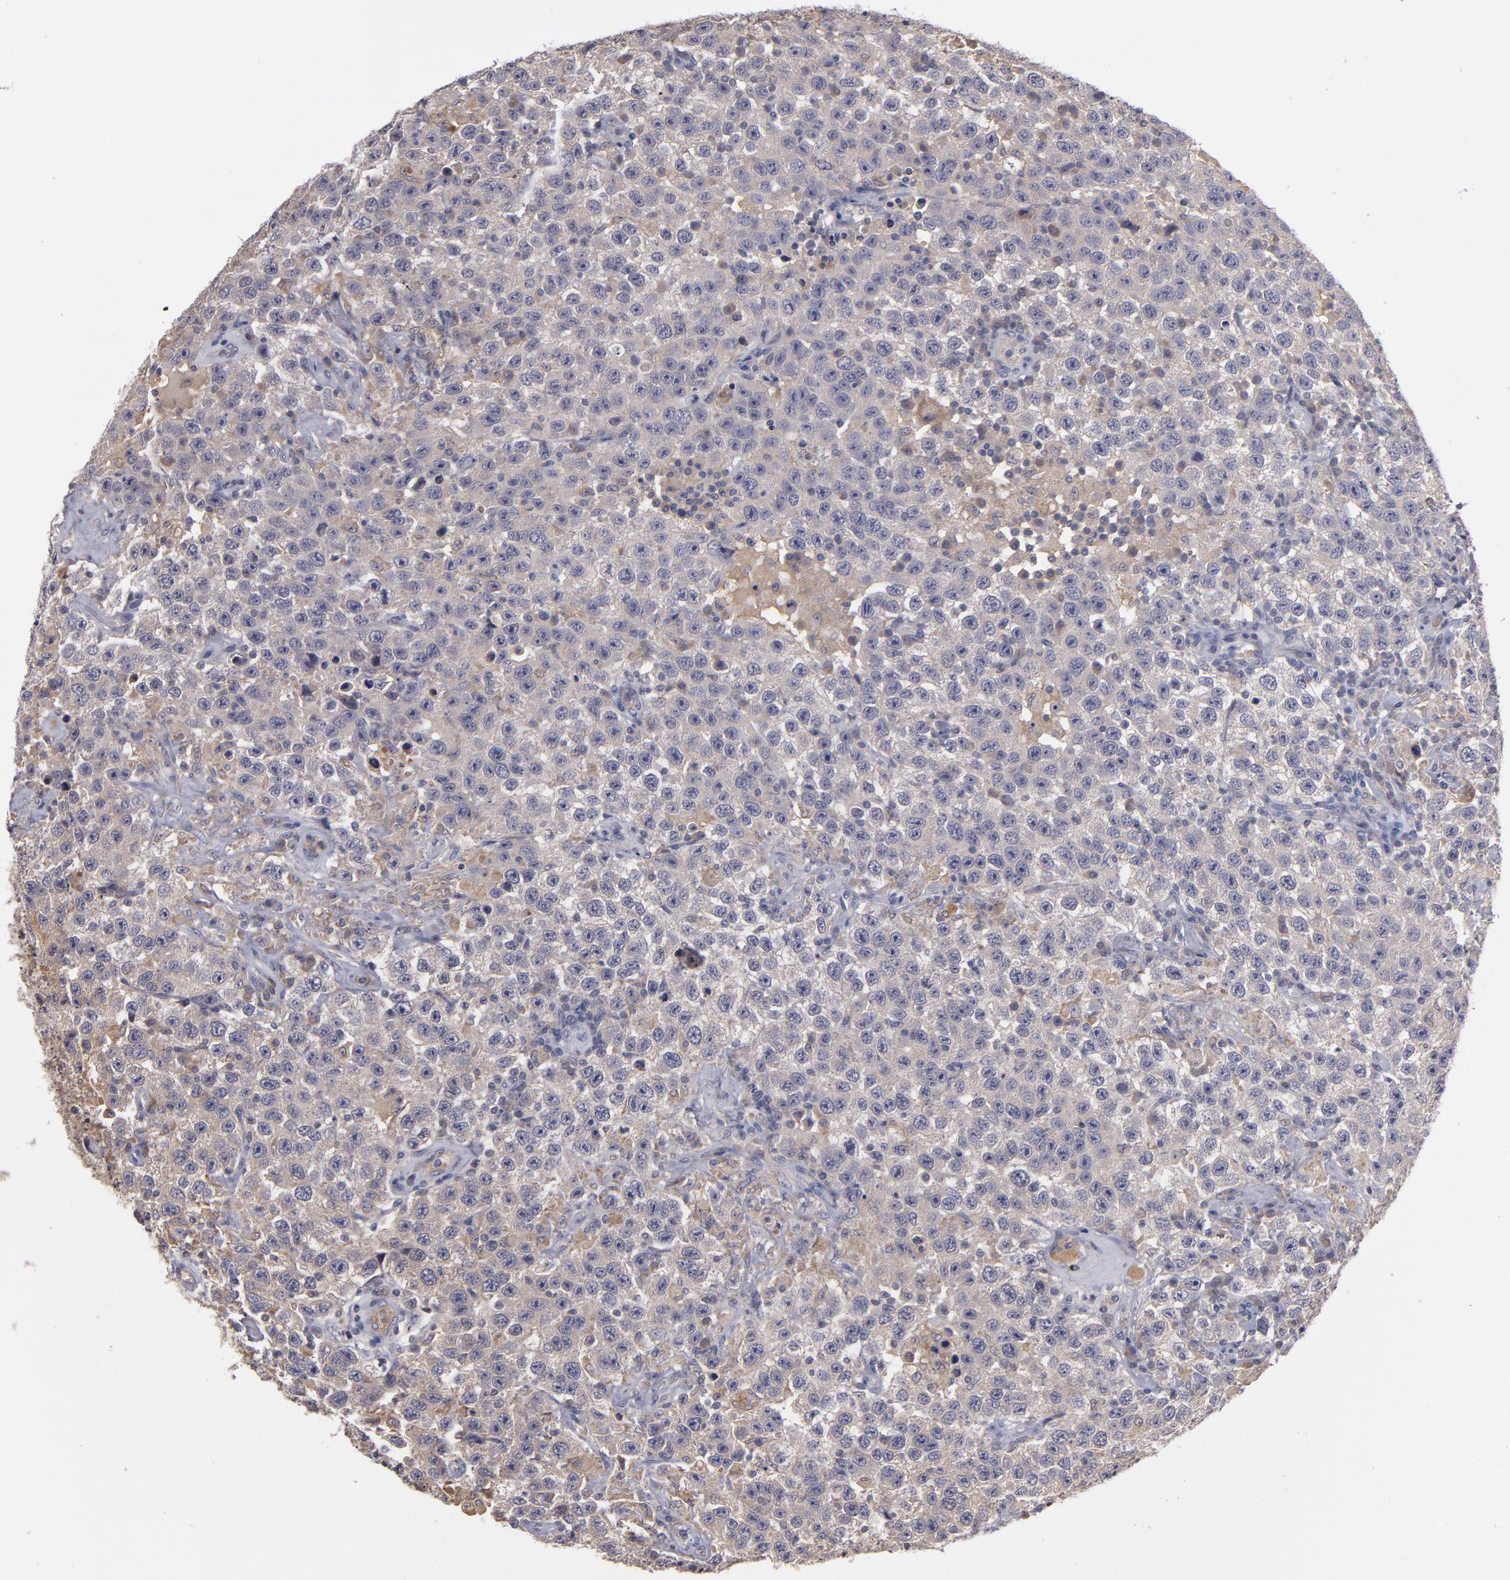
{"staining": {"intensity": "weak", "quantity": ">75%", "location": "cytoplasmic/membranous"}, "tissue": "testis cancer", "cell_type": "Tumor cells", "image_type": "cancer", "snomed": [{"axis": "morphology", "description": "Seminoma, NOS"}, {"axis": "topography", "description": "Testis"}], "caption": "Brown immunohistochemical staining in human testis cancer (seminoma) shows weak cytoplasmic/membranous expression in approximately >75% of tumor cells.", "gene": "MMP11", "patient": {"sex": "male", "age": 41}}